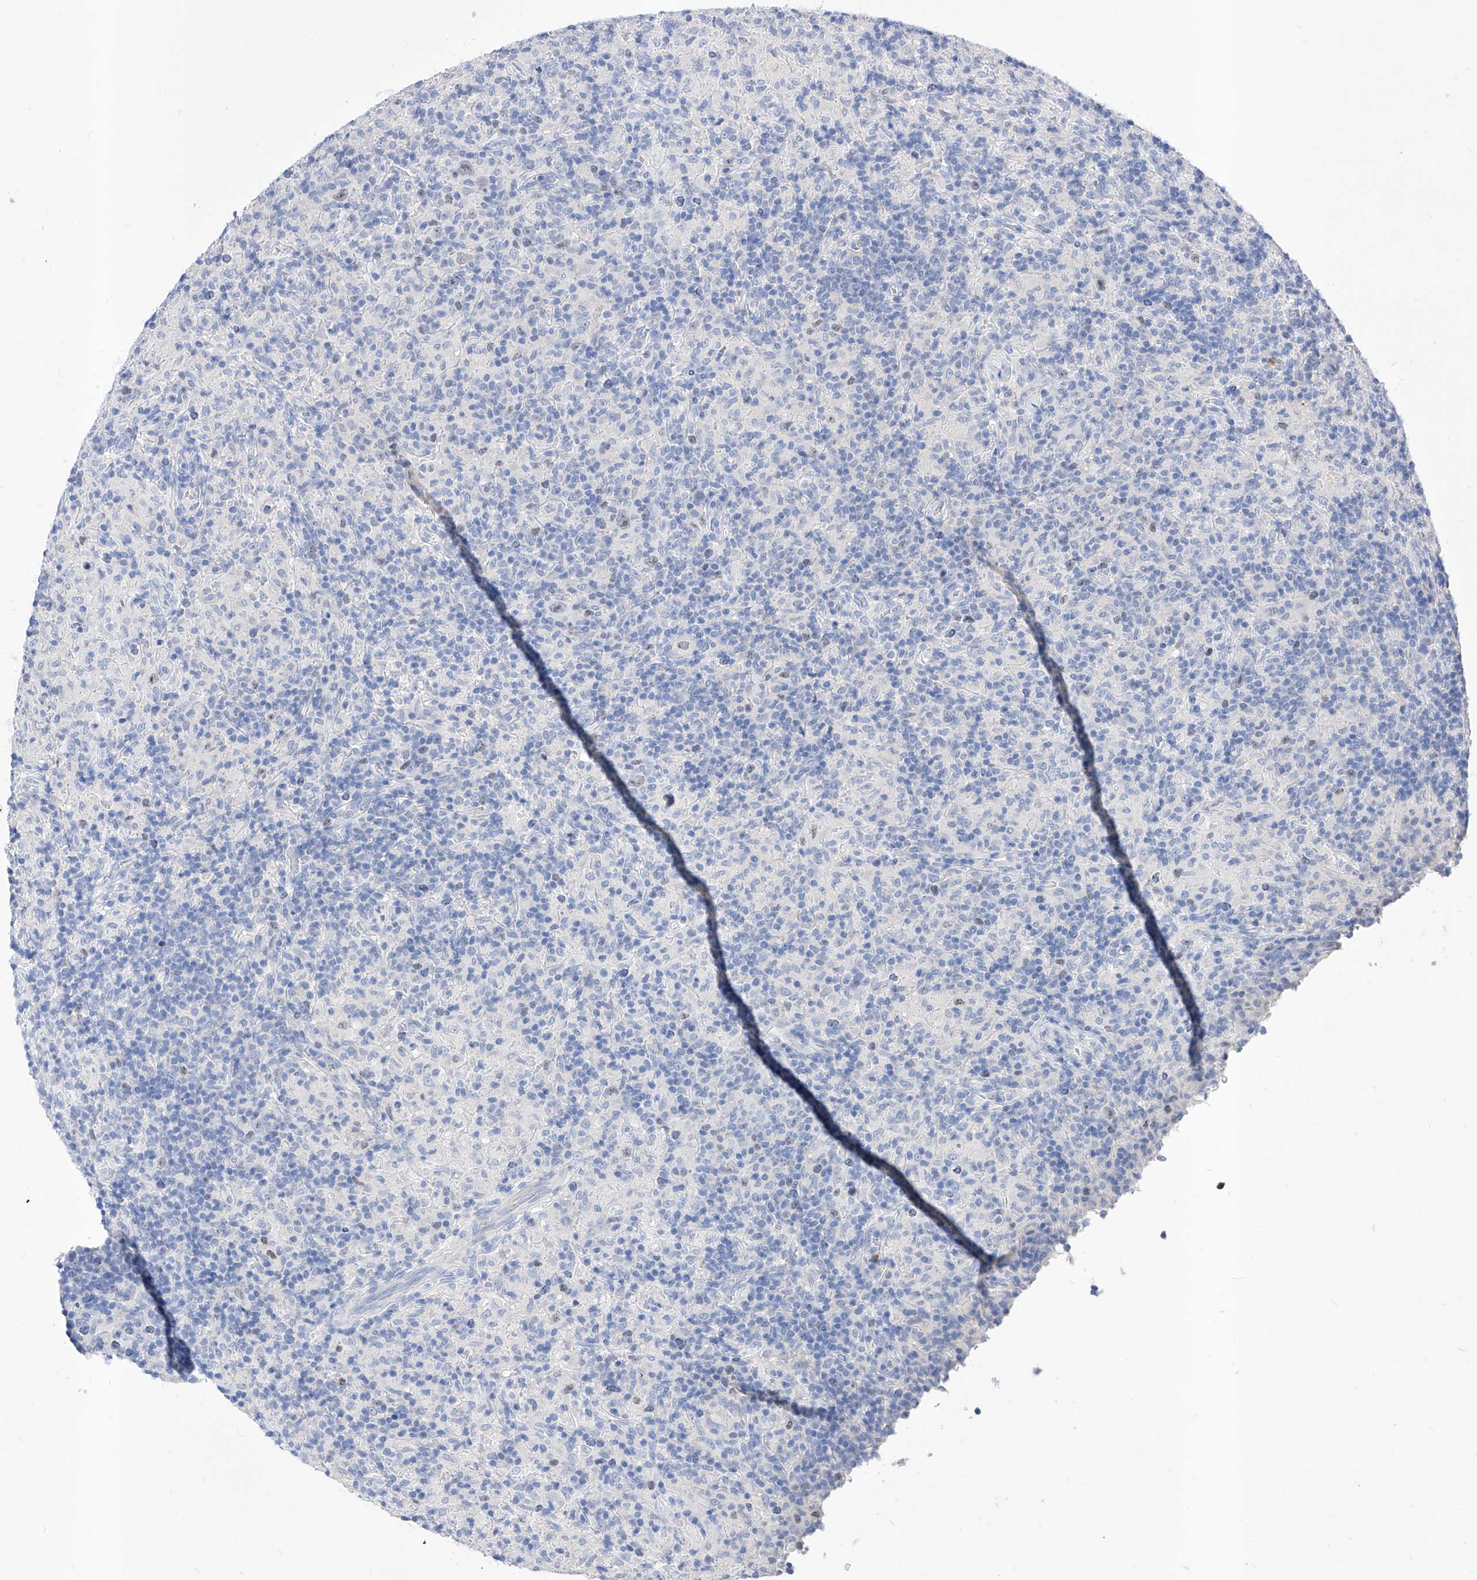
{"staining": {"intensity": "negative", "quantity": "none", "location": "none"}, "tissue": "lymphoma", "cell_type": "Tumor cells", "image_type": "cancer", "snomed": [{"axis": "morphology", "description": "Hodgkin's disease, NOS"}, {"axis": "topography", "description": "Lymph node"}], "caption": "Tumor cells show no significant protein staining in lymphoma. (DAB immunohistochemistry visualized using brightfield microscopy, high magnification).", "gene": "VAX1", "patient": {"sex": "male", "age": 70}}